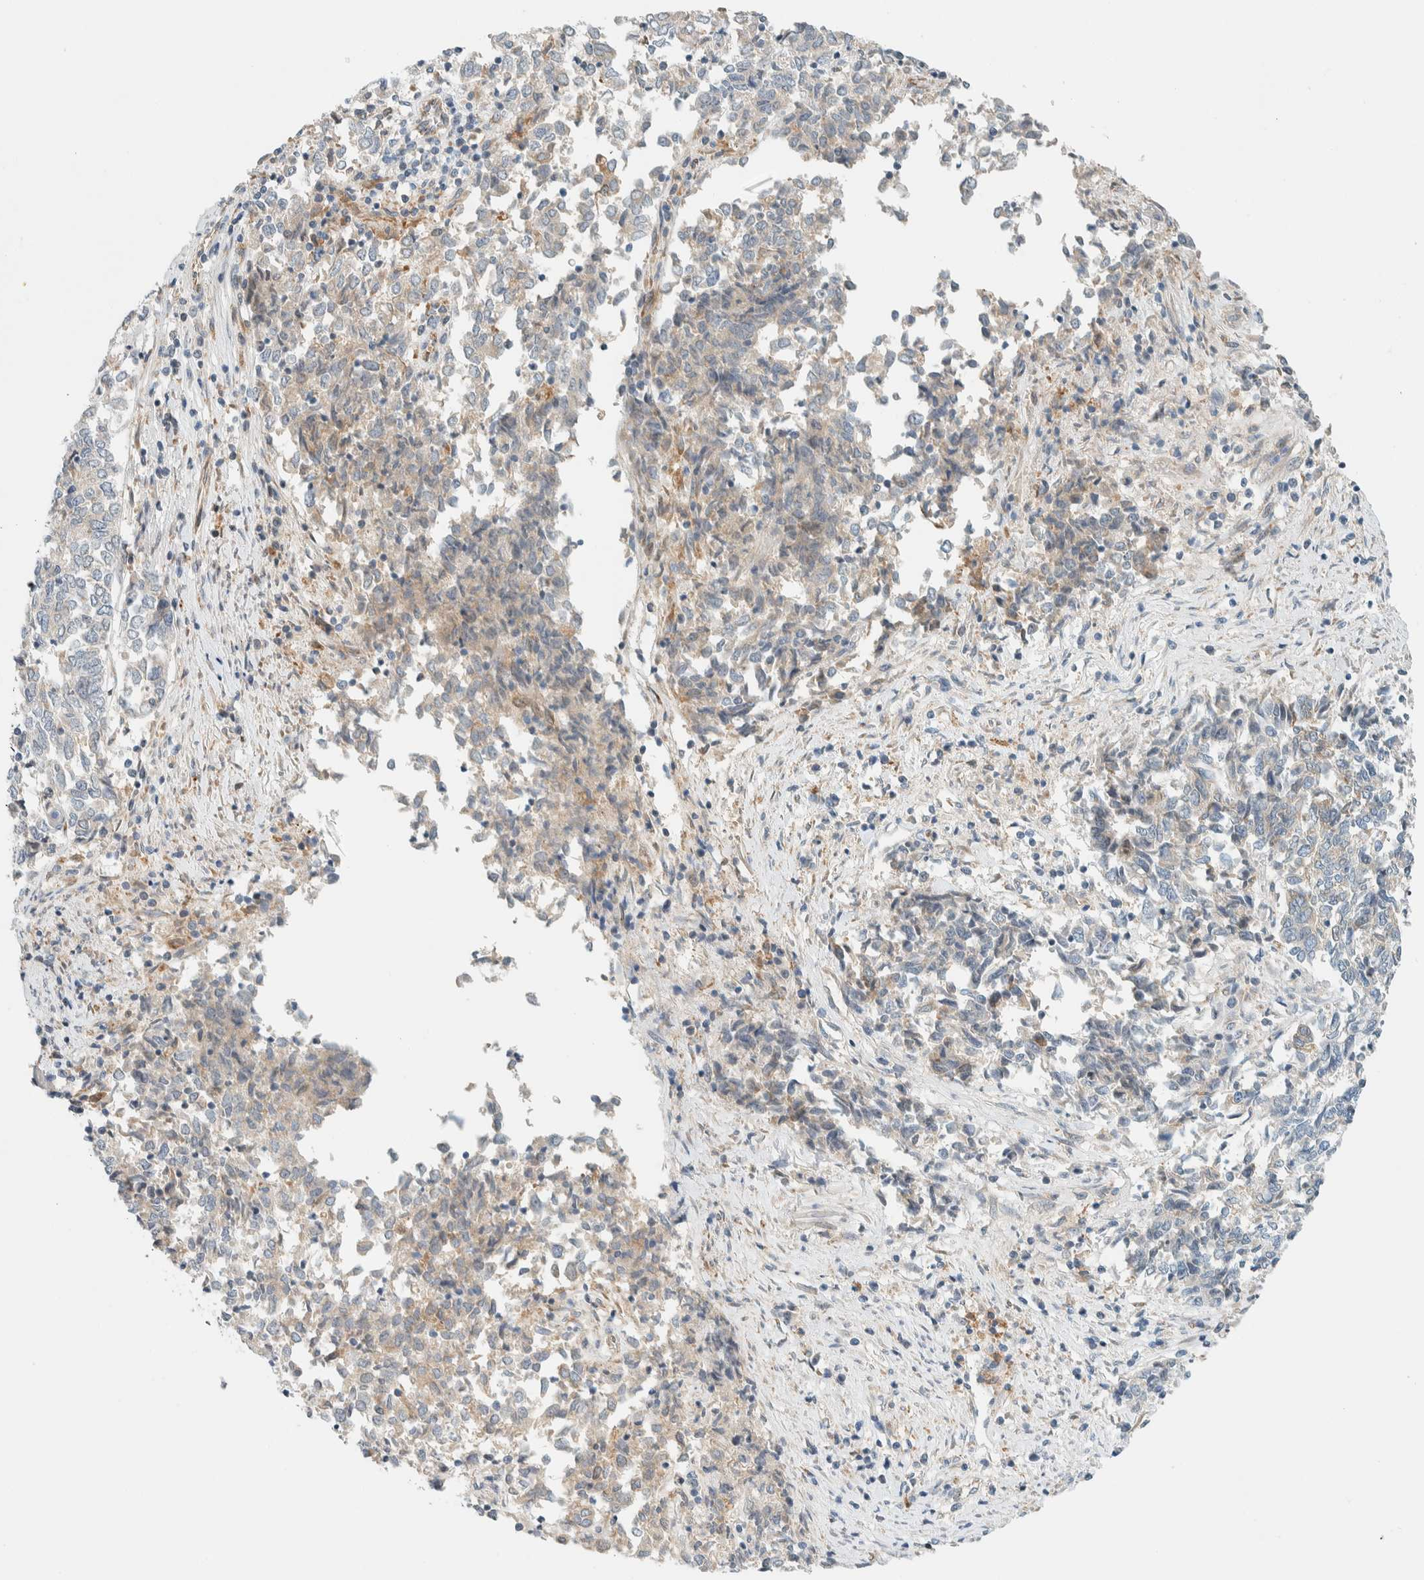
{"staining": {"intensity": "weak", "quantity": "<25%", "location": "cytoplasmic/membranous"}, "tissue": "endometrial cancer", "cell_type": "Tumor cells", "image_type": "cancer", "snomed": [{"axis": "morphology", "description": "Adenocarcinoma, NOS"}, {"axis": "topography", "description": "Endometrium"}], "caption": "The histopathology image reveals no significant expression in tumor cells of endometrial cancer.", "gene": "SUMF2", "patient": {"sex": "female", "age": 80}}